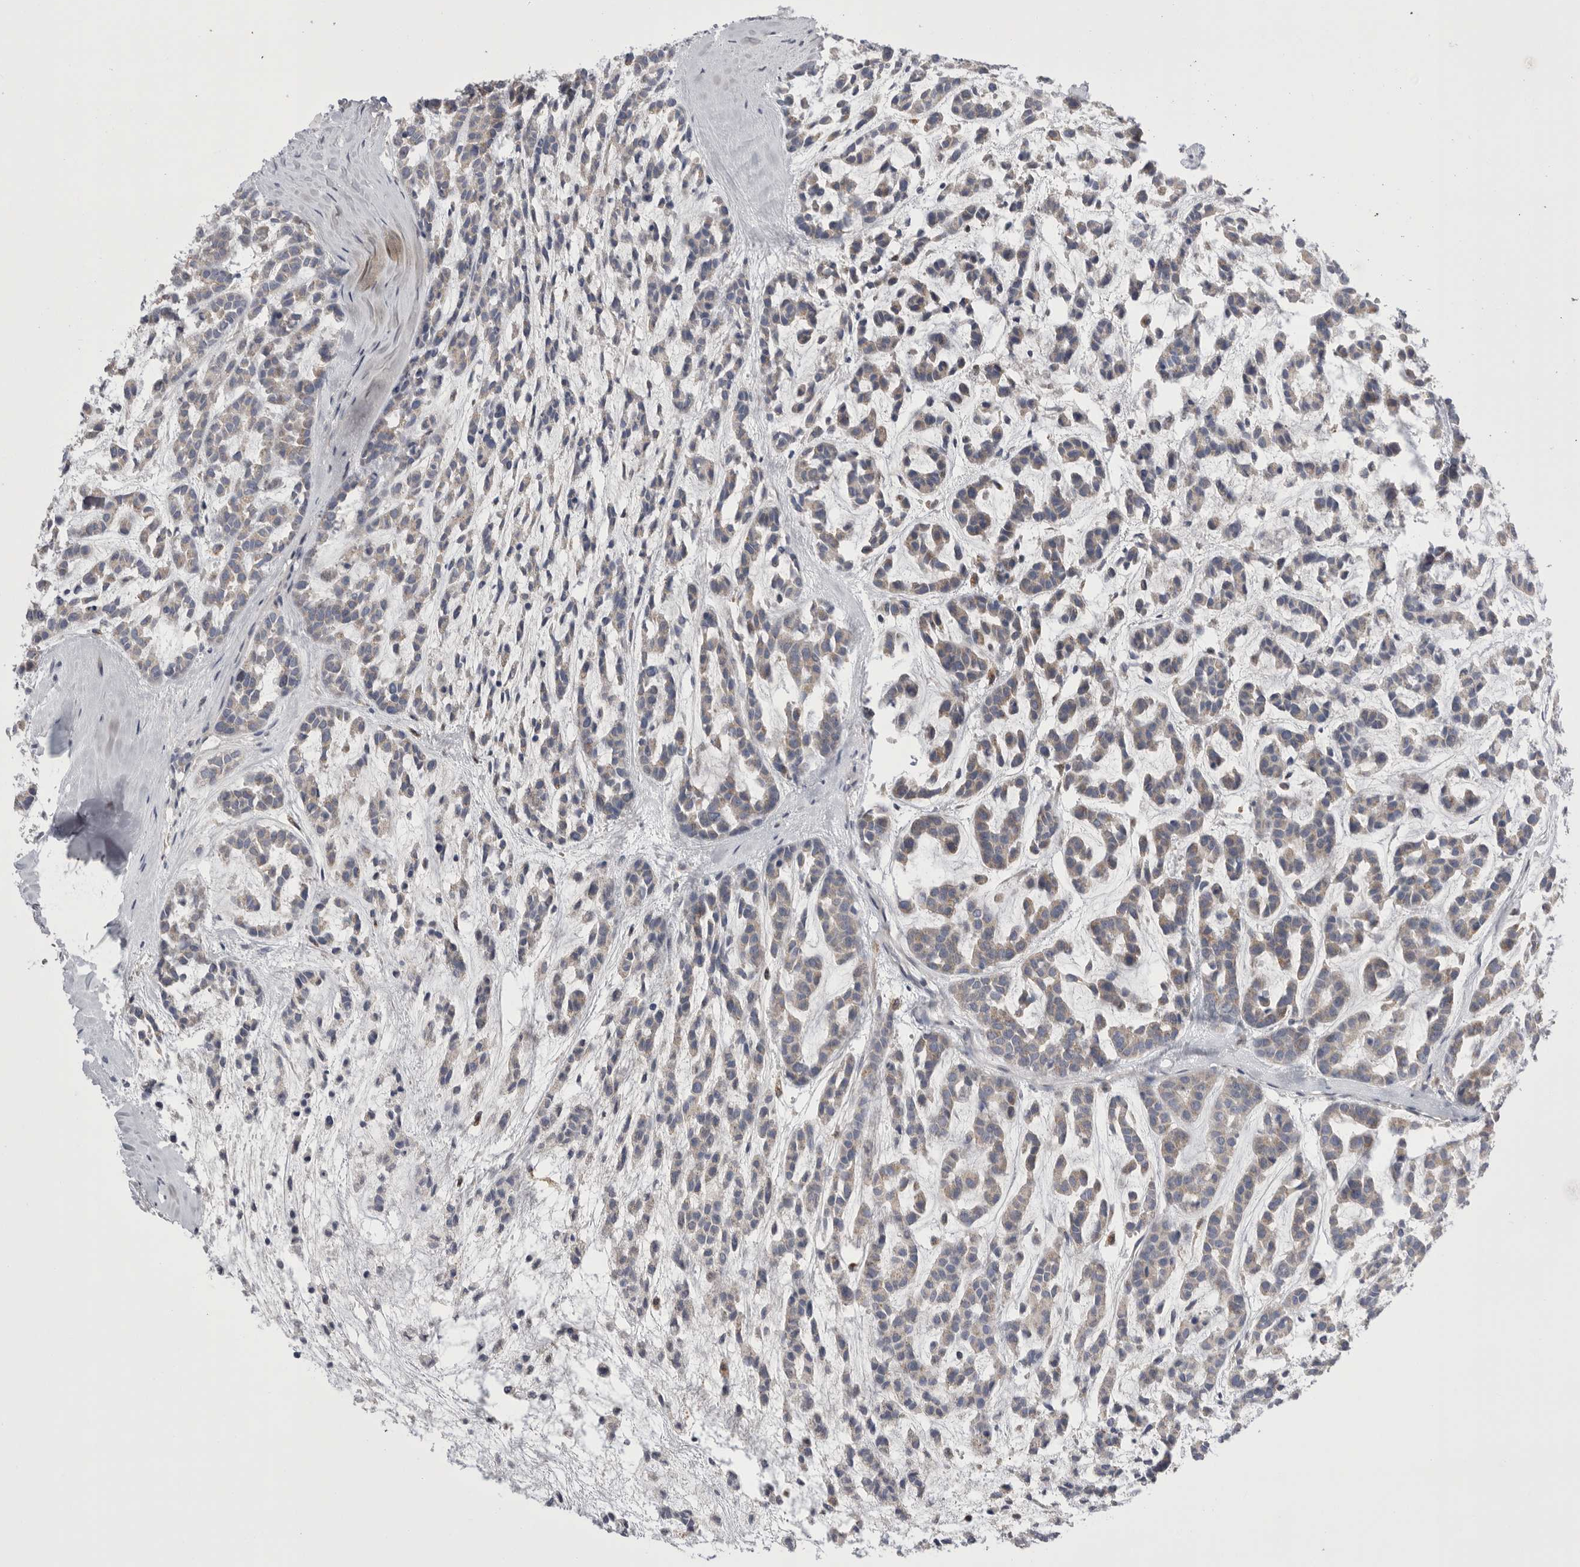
{"staining": {"intensity": "weak", "quantity": "25%-75%", "location": "cytoplasmic/membranous"}, "tissue": "head and neck cancer", "cell_type": "Tumor cells", "image_type": "cancer", "snomed": [{"axis": "morphology", "description": "Adenocarcinoma, NOS"}, {"axis": "morphology", "description": "Adenoma, NOS"}, {"axis": "topography", "description": "Head-Neck"}], "caption": "The image exhibits staining of head and neck cancer (adenocarcinoma), revealing weak cytoplasmic/membranous protein expression (brown color) within tumor cells.", "gene": "CCDC126", "patient": {"sex": "female", "age": 55}}